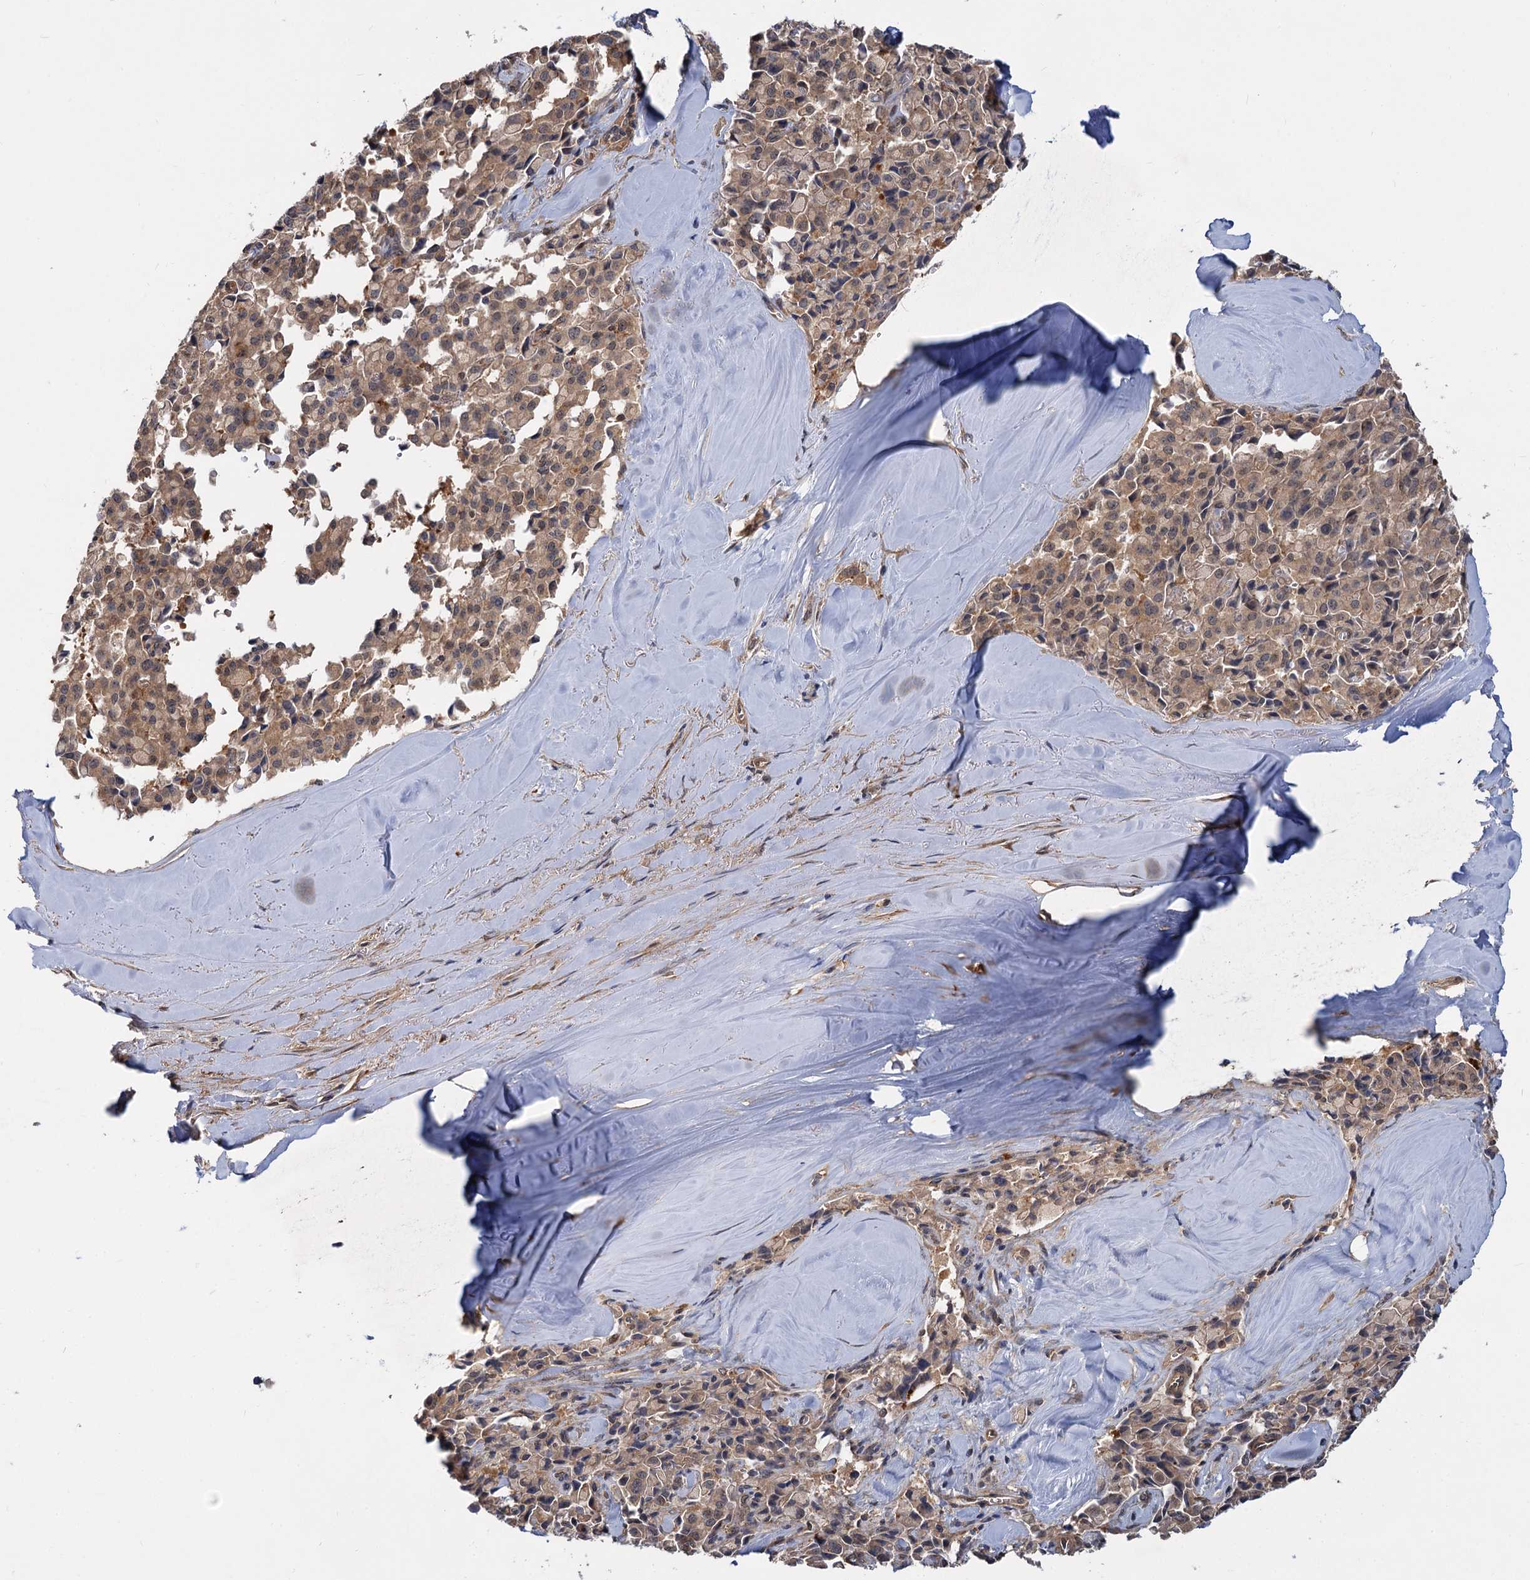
{"staining": {"intensity": "moderate", "quantity": ">75%", "location": "cytoplasmic/membranous,nuclear"}, "tissue": "pancreatic cancer", "cell_type": "Tumor cells", "image_type": "cancer", "snomed": [{"axis": "morphology", "description": "Adenocarcinoma, NOS"}, {"axis": "topography", "description": "Pancreas"}], "caption": "Human pancreatic cancer (adenocarcinoma) stained with a brown dye displays moderate cytoplasmic/membranous and nuclear positive positivity in about >75% of tumor cells.", "gene": "SNX15", "patient": {"sex": "male", "age": 65}}